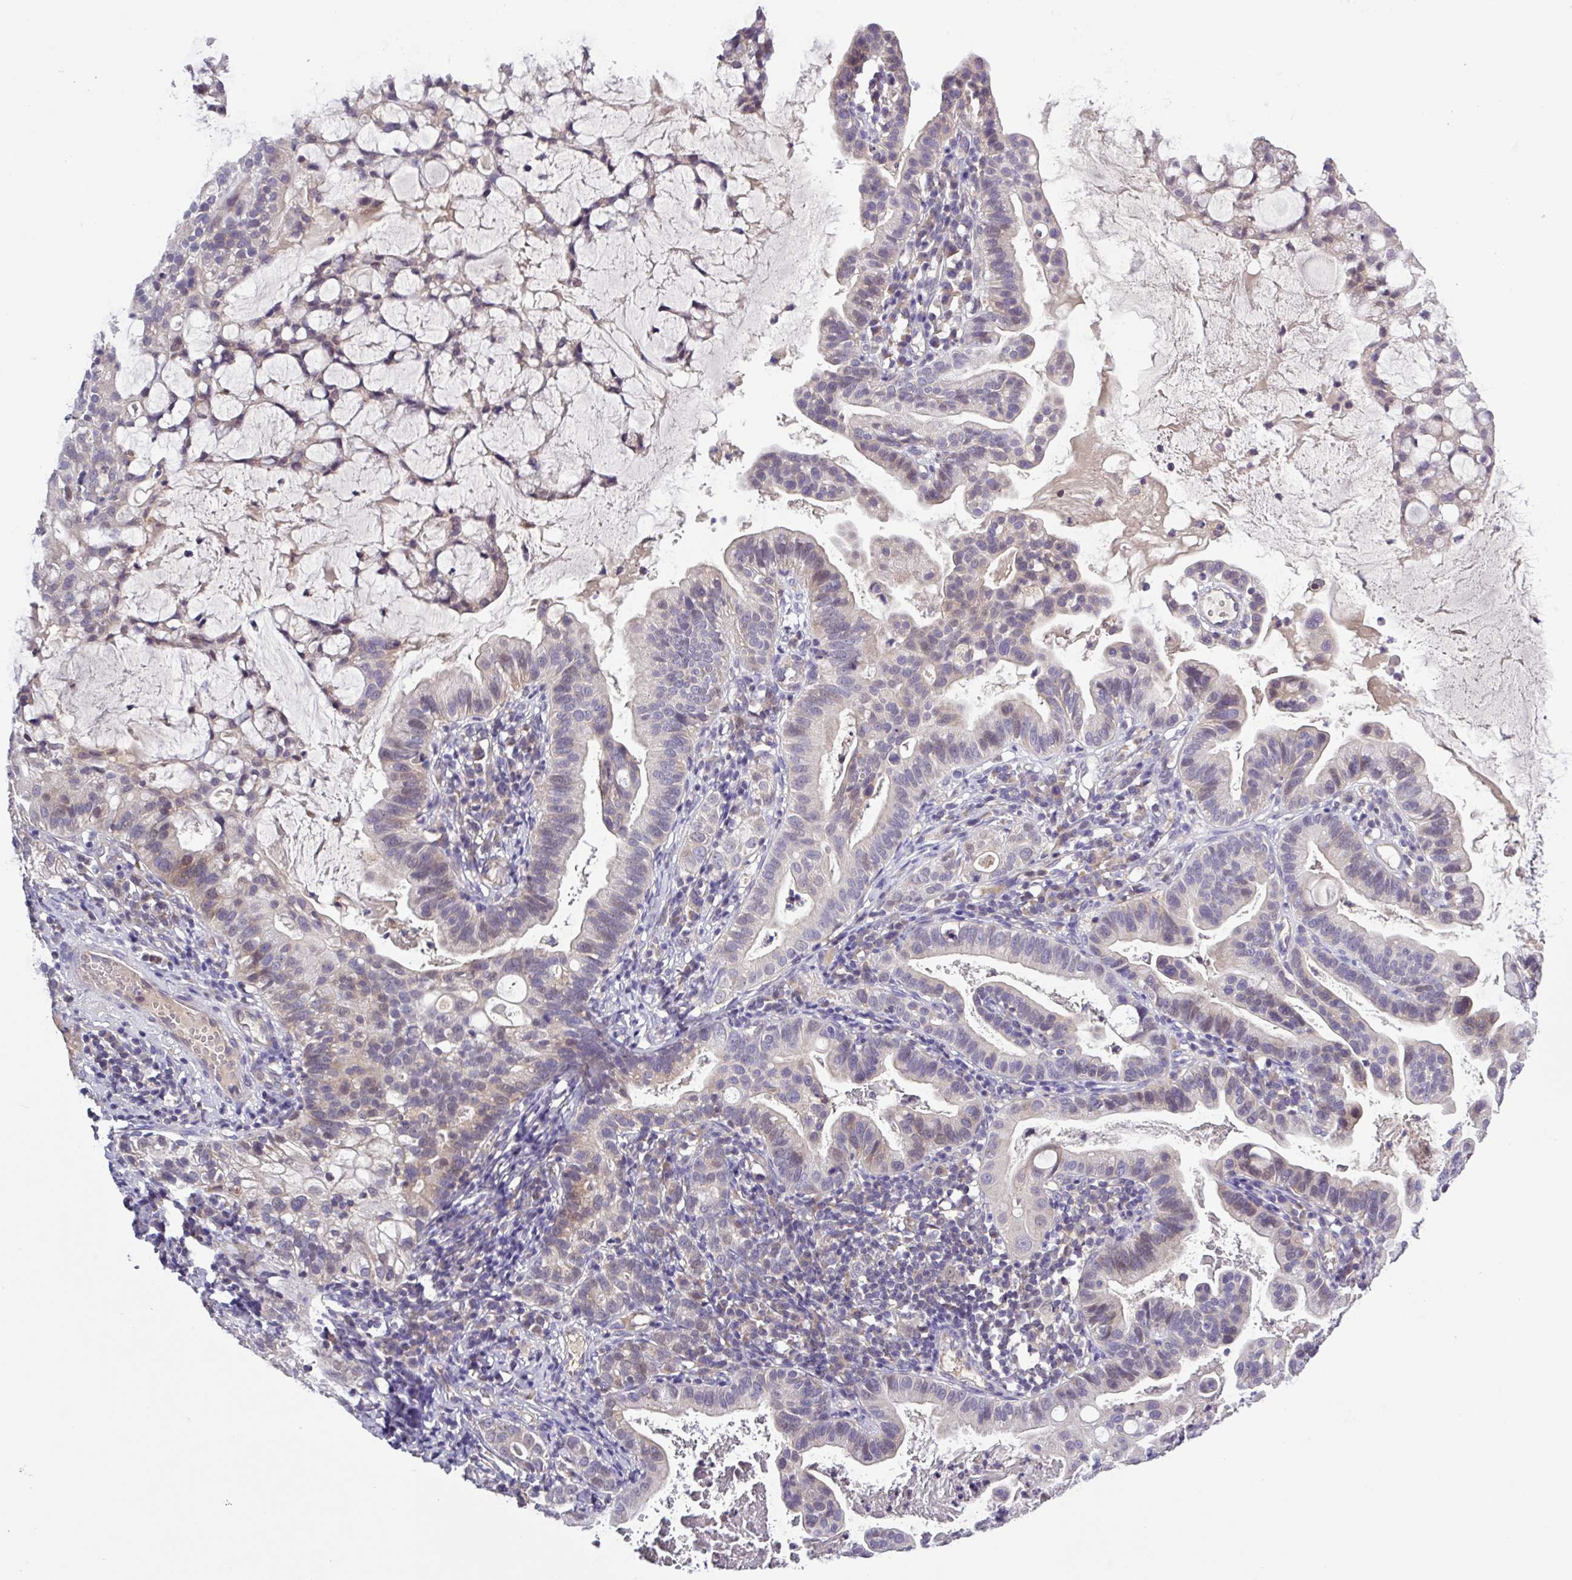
{"staining": {"intensity": "weak", "quantity": "25%-75%", "location": "cytoplasmic/membranous"}, "tissue": "cervical cancer", "cell_type": "Tumor cells", "image_type": "cancer", "snomed": [{"axis": "morphology", "description": "Adenocarcinoma, NOS"}, {"axis": "topography", "description": "Cervix"}], "caption": "Adenocarcinoma (cervical) was stained to show a protein in brown. There is low levels of weak cytoplasmic/membranous staining in approximately 25%-75% of tumor cells.", "gene": "SFTPB", "patient": {"sex": "female", "age": 41}}